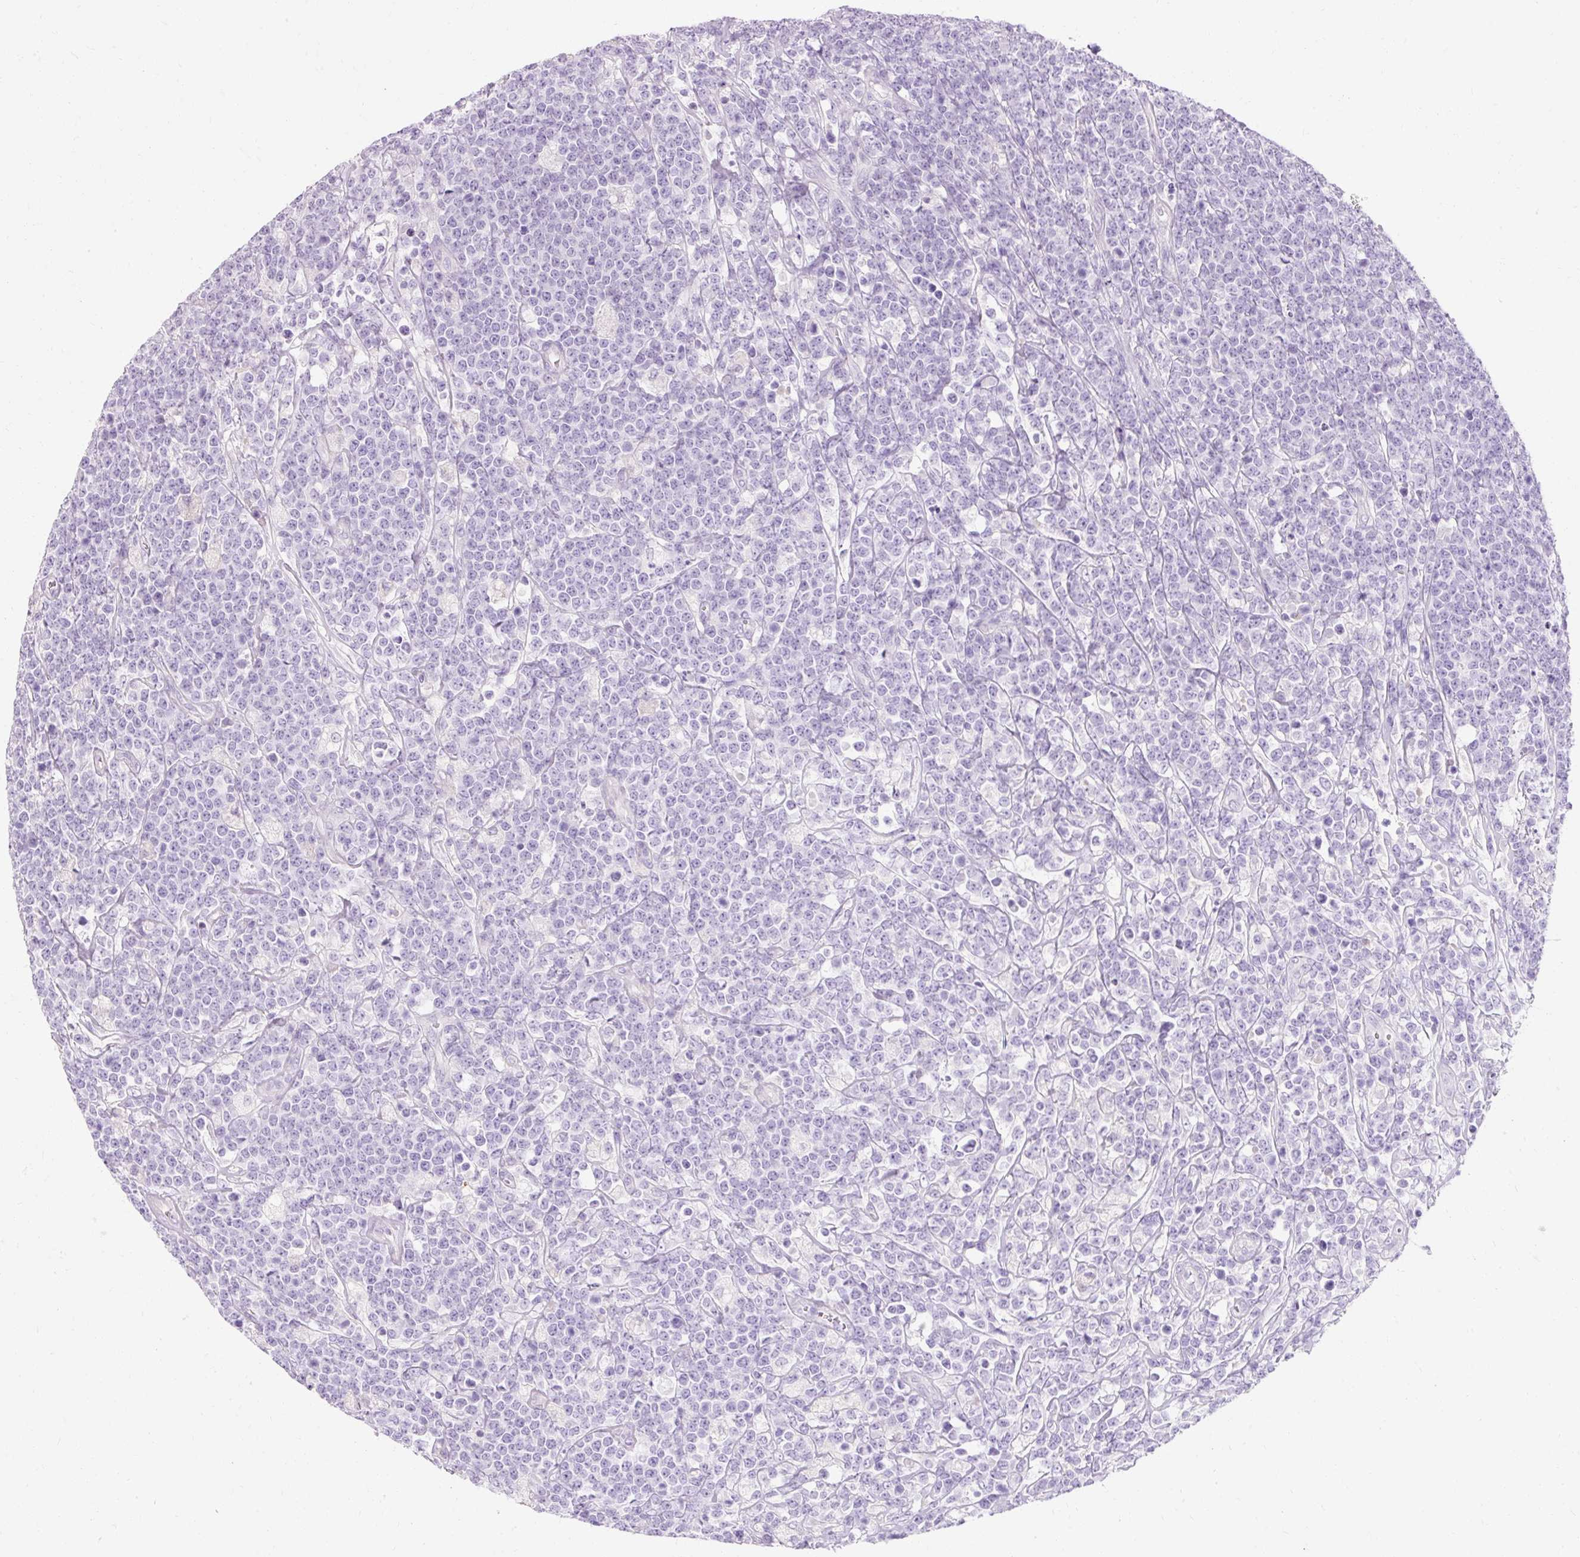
{"staining": {"intensity": "negative", "quantity": "none", "location": "none"}, "tissue": "lymphoma", "cell_type": "Tumor cells", "image_type": "cancer", "snomed": [{"axis": "morphology", "description": "Malignant lymphoma, non-Hodgkin's type, High grade"}, {"axis": "topography", "description": "Small intestine"}], "caption": "There is no significant staining in tumor cells of malignant lymphoma, non-Hodgkin's type (high-grade).", "gene": "TMEM213", "patient": {"sex": "male", "age": 8}}